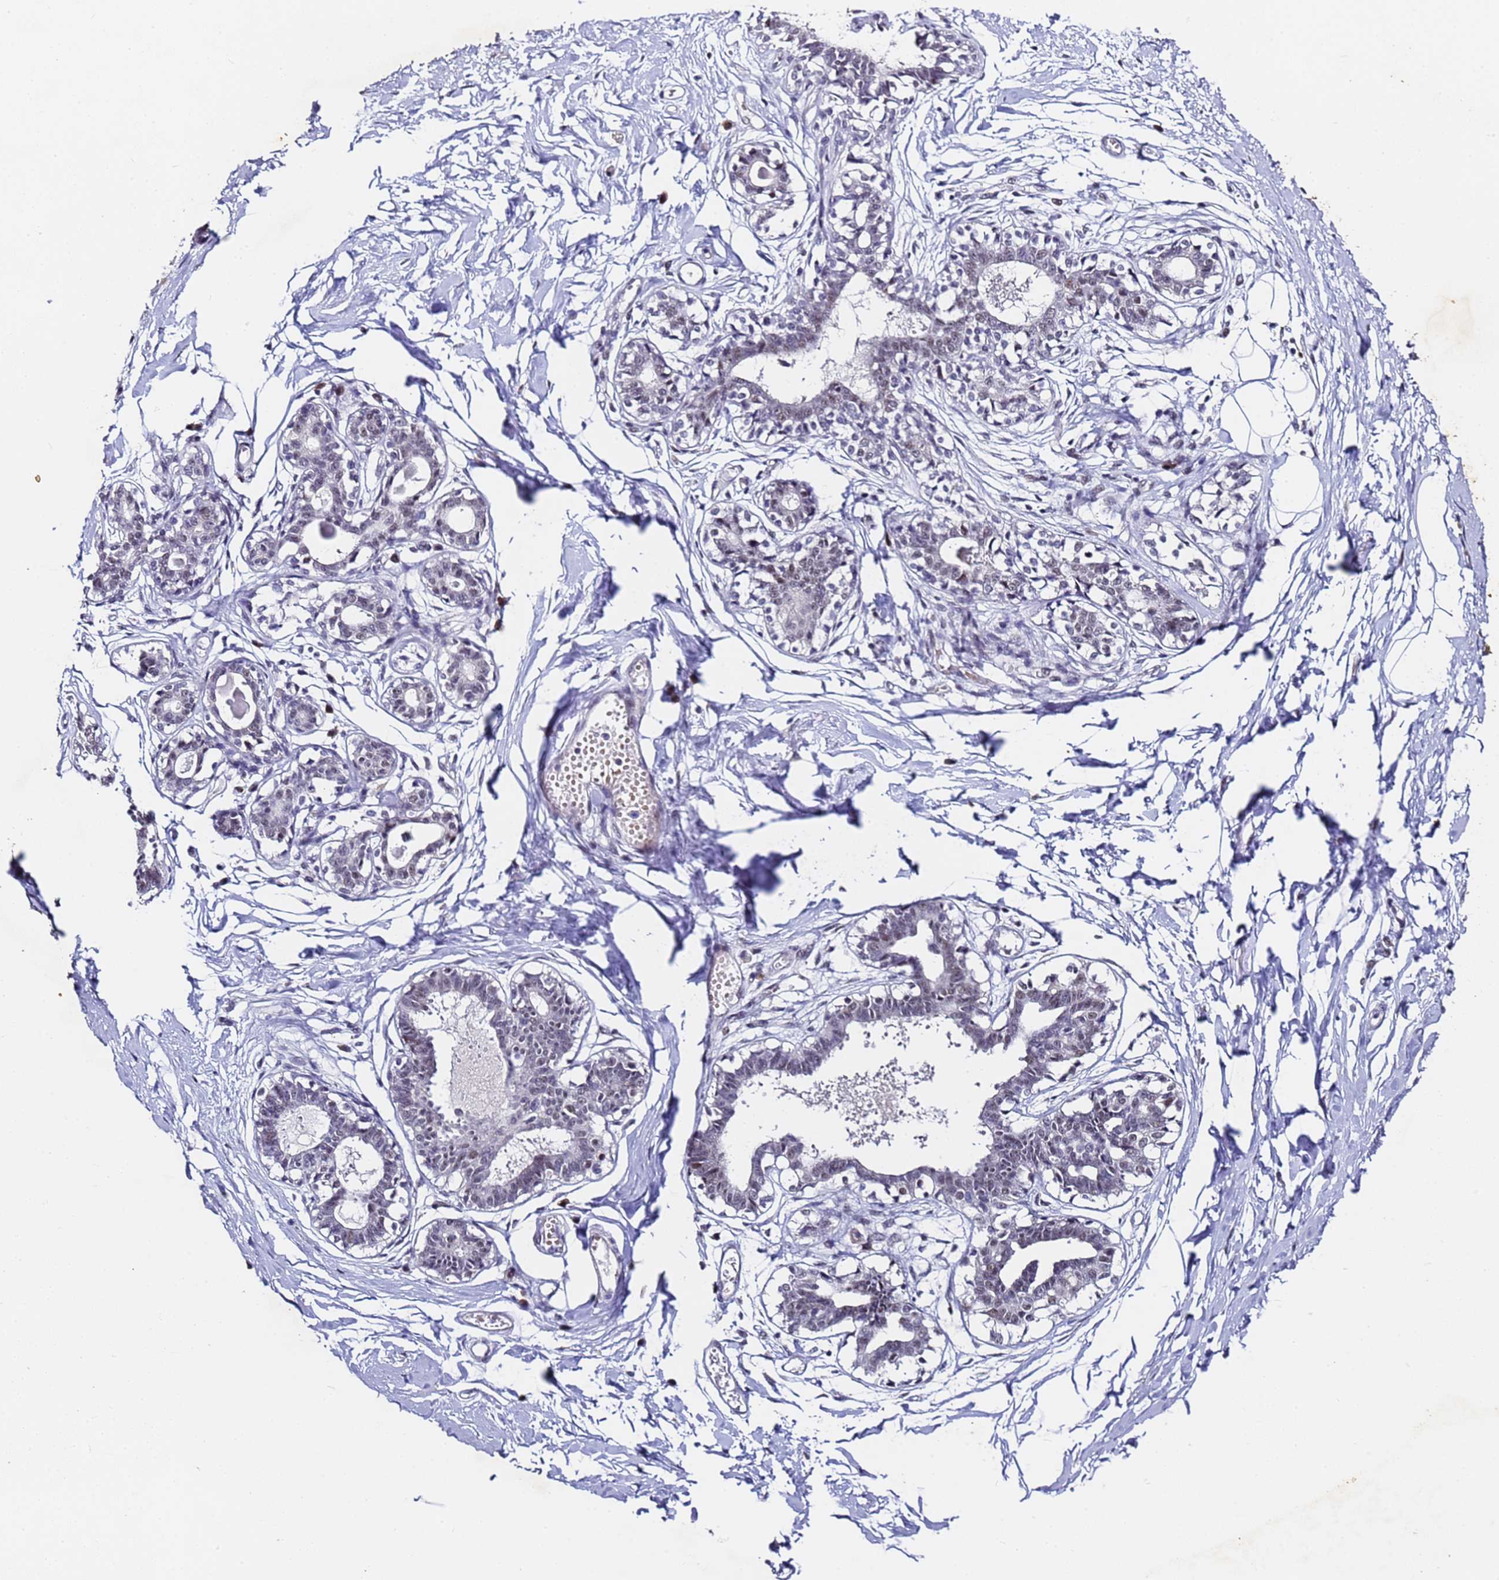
{"staining": {"intensity": "negative", "quantity": "none", "location": "none"}, "tissue": "breast", "cell_type": "Adipocytes", "image_type": "normal", "snomed": [{"axis": "morphology", "description": "Normal tissue, NOS"}, {"axis": "topography", "description": "Breast"}], "caption": "Immunohistochemical staining of unremarkable breast demonstrates no significant positivity in adipocytes. (DAB (3,3'-diaminobenzidine) immunohistochemistry (IHC) visualized using brightfield microscopy, high magnification).", "gene": "FNBP4", "patient": {"sex": "female", "age": 45}}